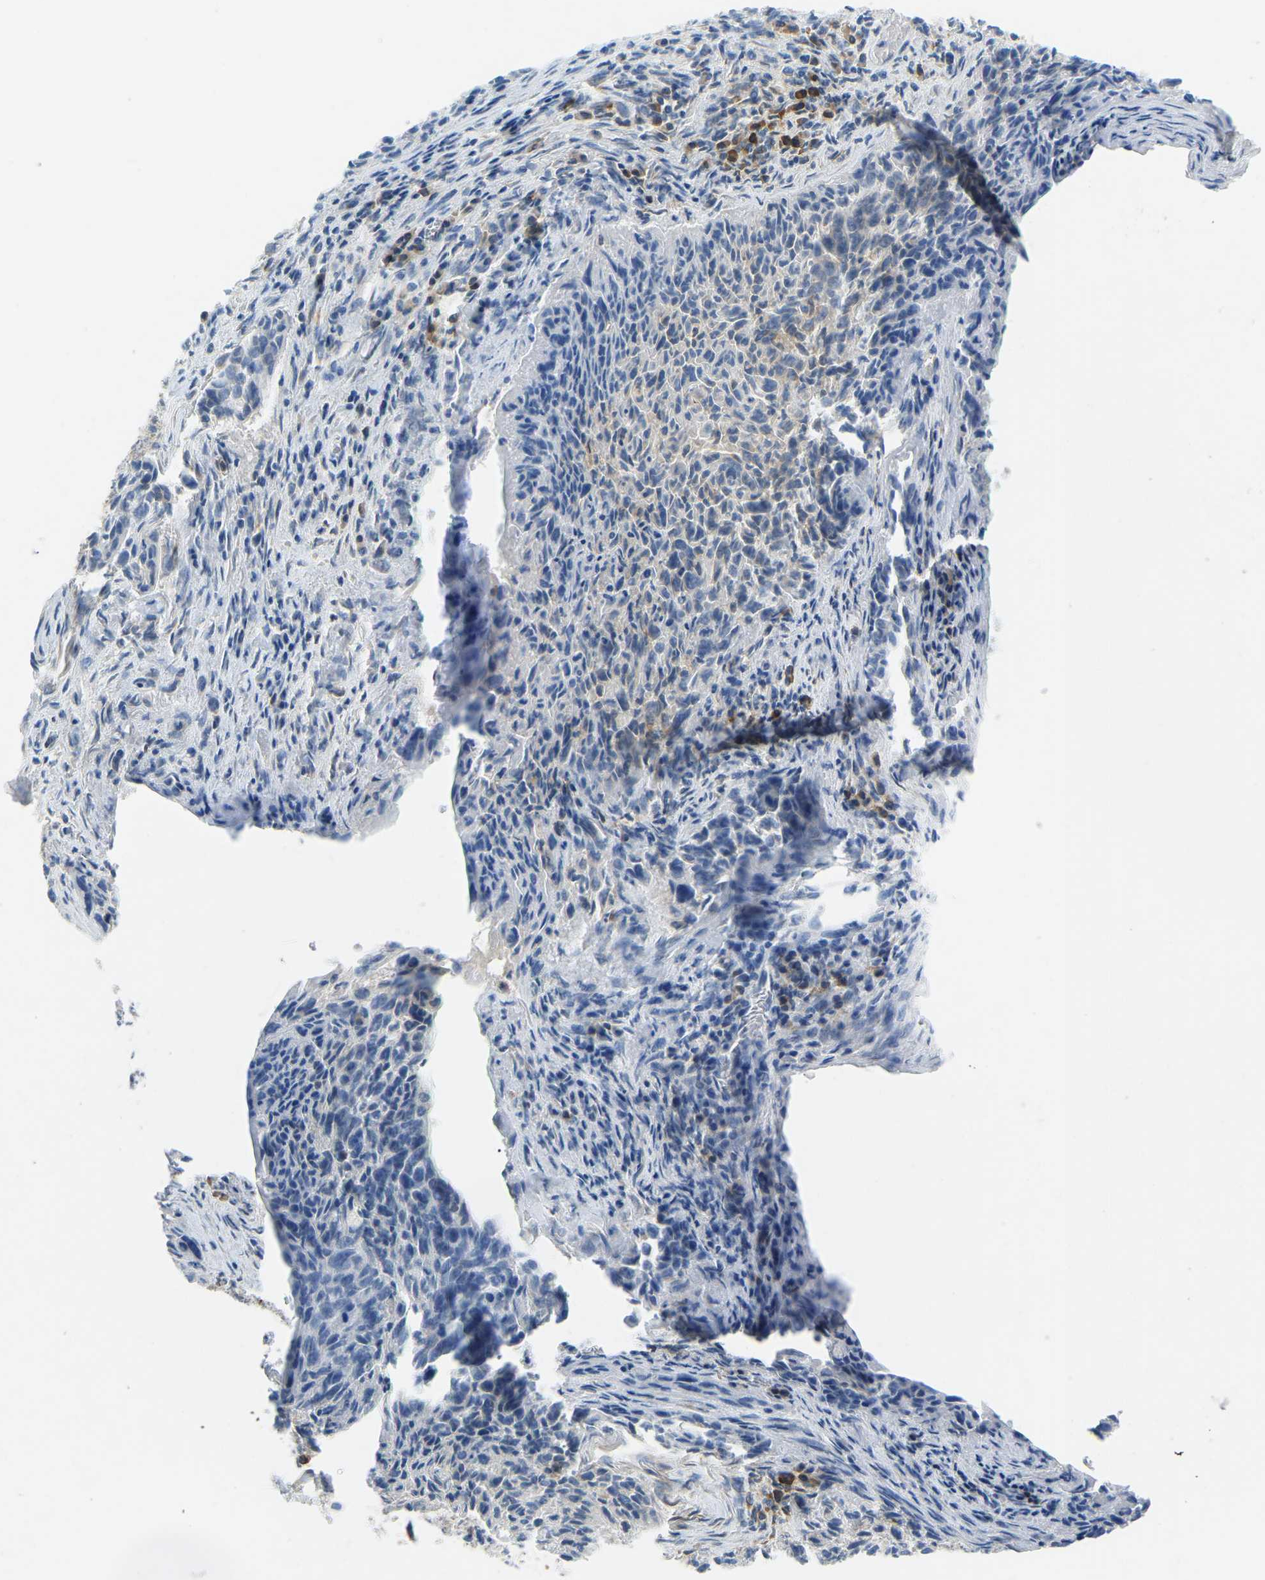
{"staining": {"intensity": "negative", "quantity": "none", "location": "none"}, "tissue": "cervical cancer", "cell_type": "Tumor cells", "image_type": "cancer", "snomed": [{"axis": "morphology", "description": "Squamous cell carcinoma, NOS"}, {"axis": "topography", "description": "Cervix"}], "caption": "Tumor cells are negative for brown protein staining in cervical cancer.", "gene": "SND1", "patient": {"sex": "female", "age": 55}}